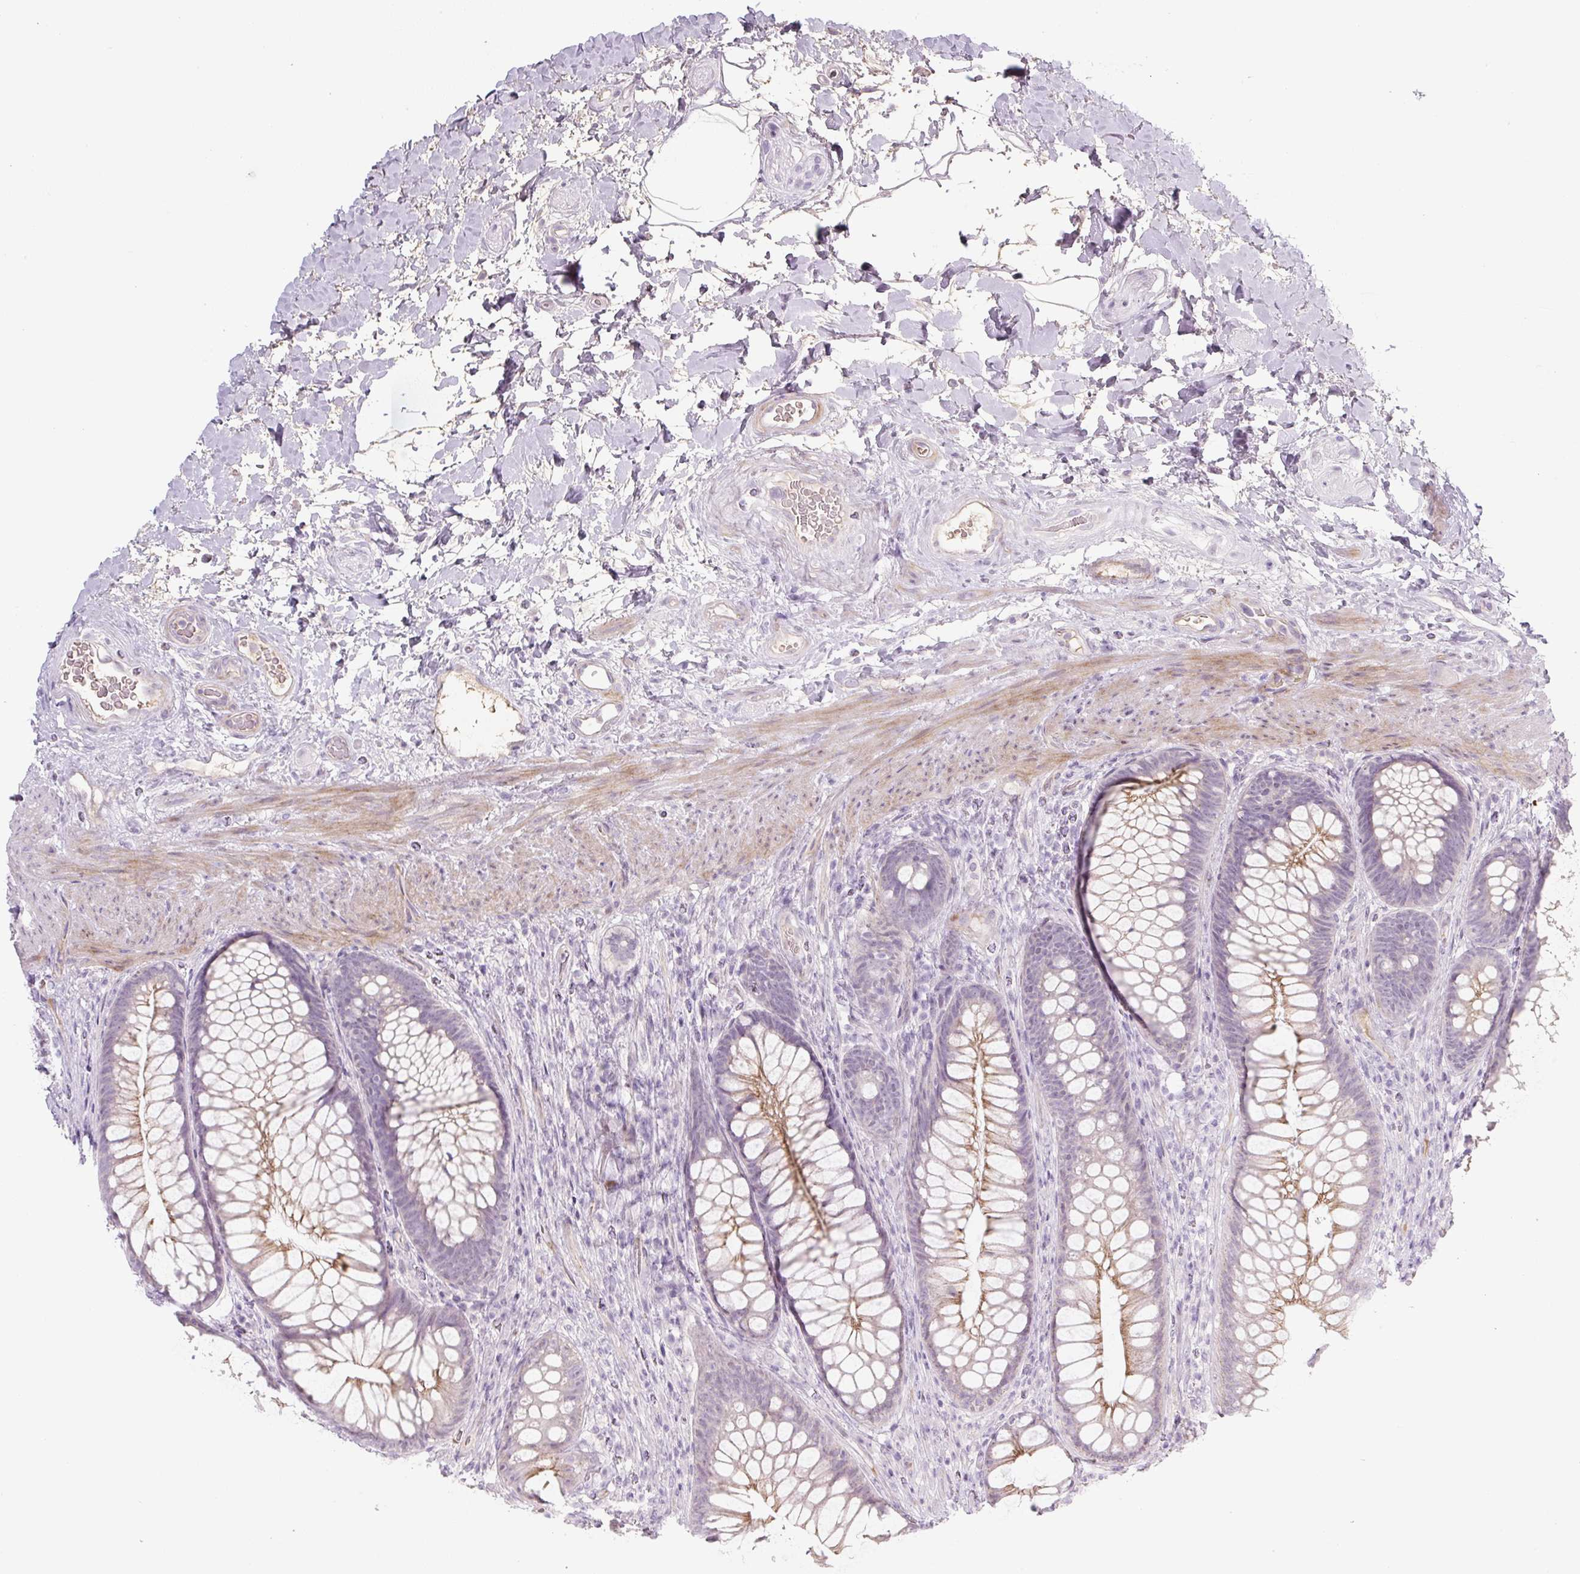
{"staining": {"intensity": "moderate", "quantity": "25%-75%", "location": "cytoplasmic/membranous"}, "tissue": "rectum", "cell_type": "Glandular cells", "image_type": "normal", "snomed": [{"axis": "morphology", "description": "Normal tissue, NOS"}, {"axis": "topography", "description": "Rectum"}], "caption": "Benign rectum exhibits moderate cytoplasmic/membranous positivity in about 25%-75% of glandular cells, visualized by immunohistochemistry. The staining was performed using DAB (3,3'-diaminobenzidine) to visualize the protein expression in brown, while the nuclei were stained in blue with hematoxylin (Magnification: 20x).", "gene": "PRM1", "patient": {"sex": "male", "age": 53}}